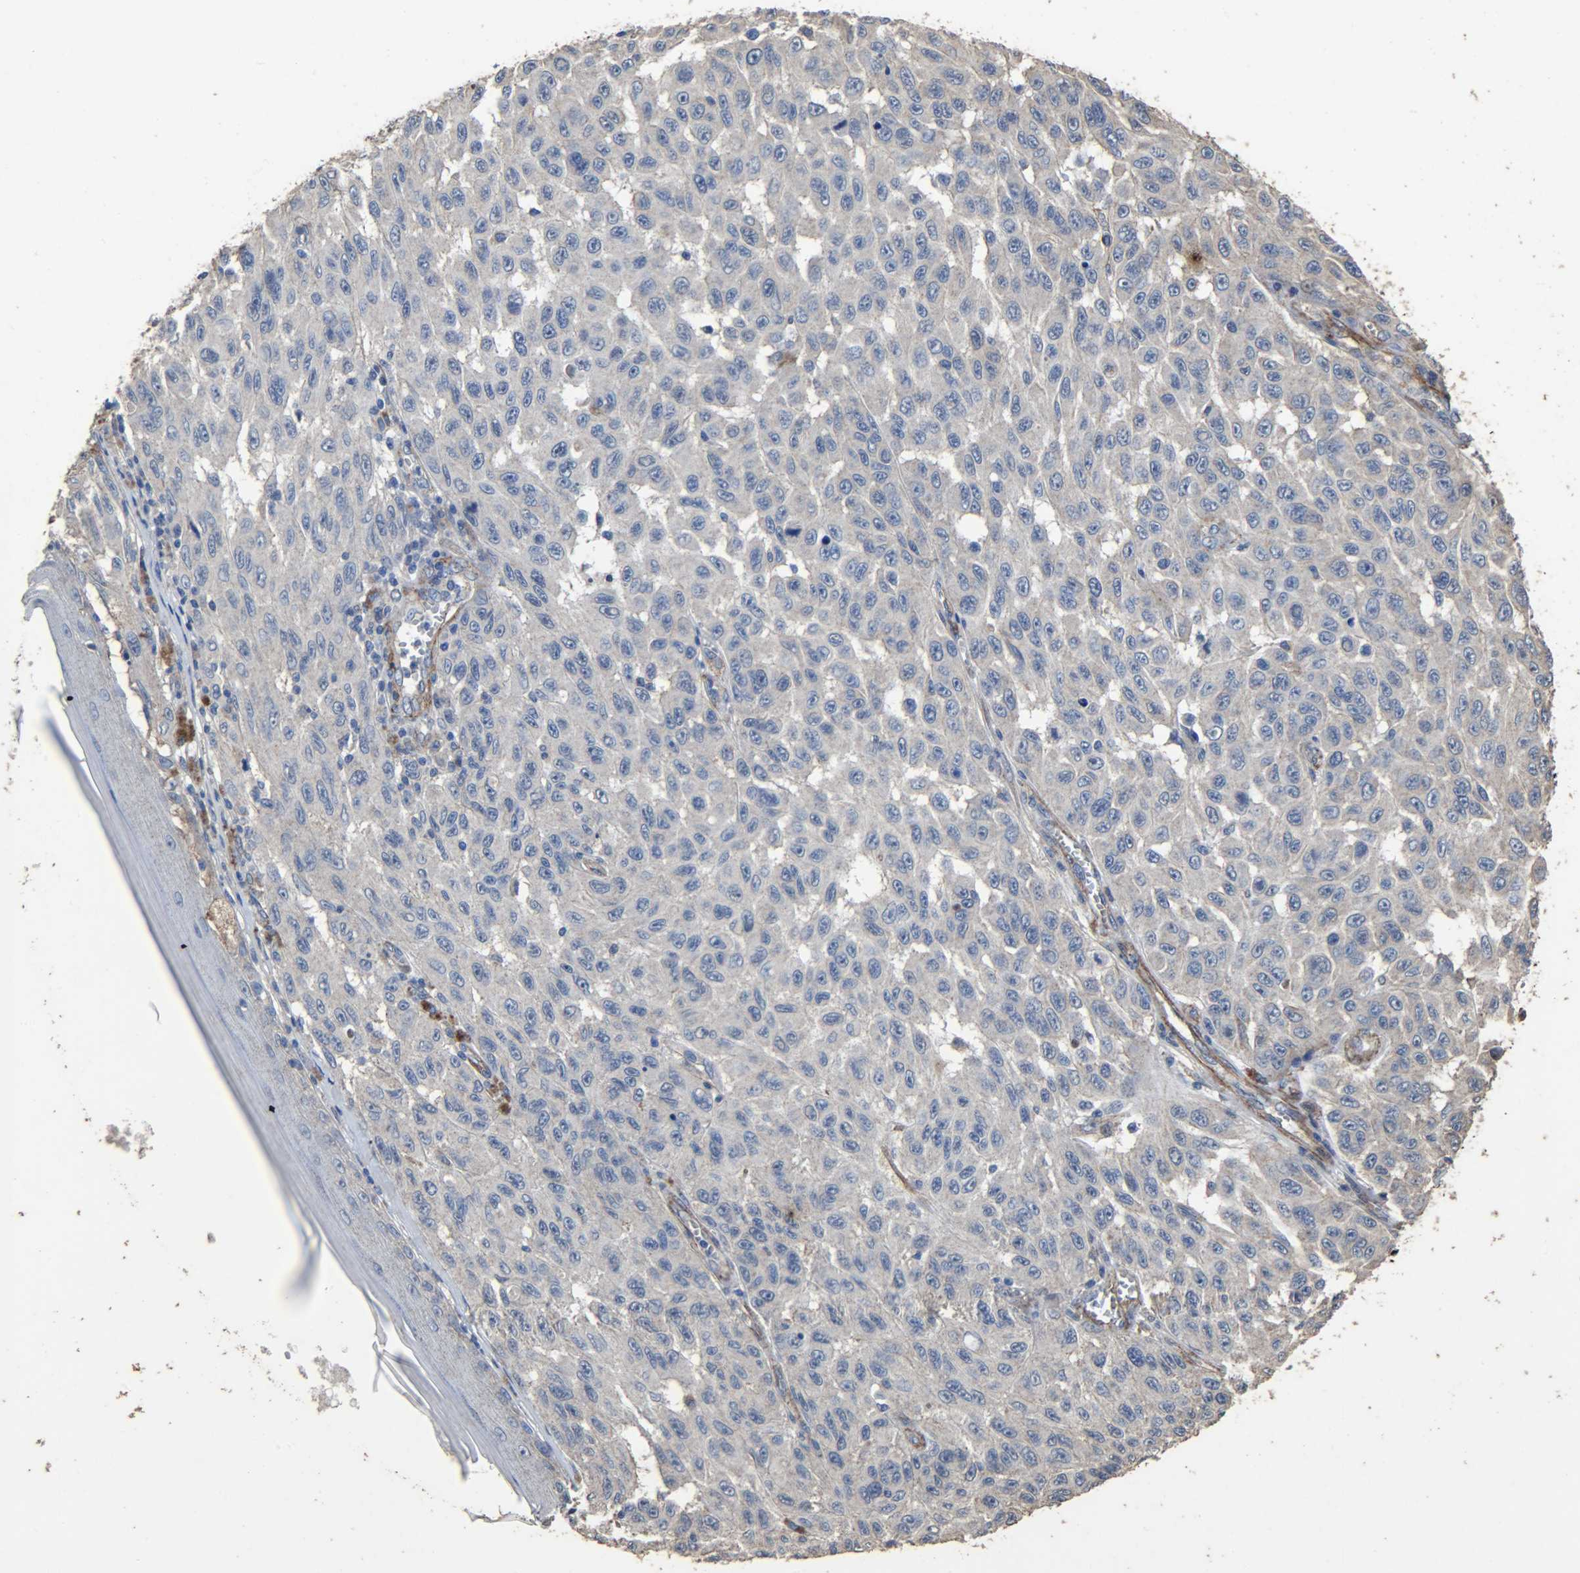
{"staining": {"intensity": "negative", "quantity": "none", "location": "none"}, "tissue": "melanoma", "cell_type": "Tumor cells", "image_type": "cancer", "snomed": [{"axis": "morphology", "description": "Malignant melanoma, NOS"}, {"axis": "topography", "description": "Skin"}], "caption": "The image exhibits no staining of tumor cells in malignant melanoma. The staining was performed using DAB to visualize the protein expression in brown, while the nuclei were stained in blue with hematoxylin (Magnification: 20x).", "gene": "TPM4", "patient": {"sex": "male", "age": 30}}